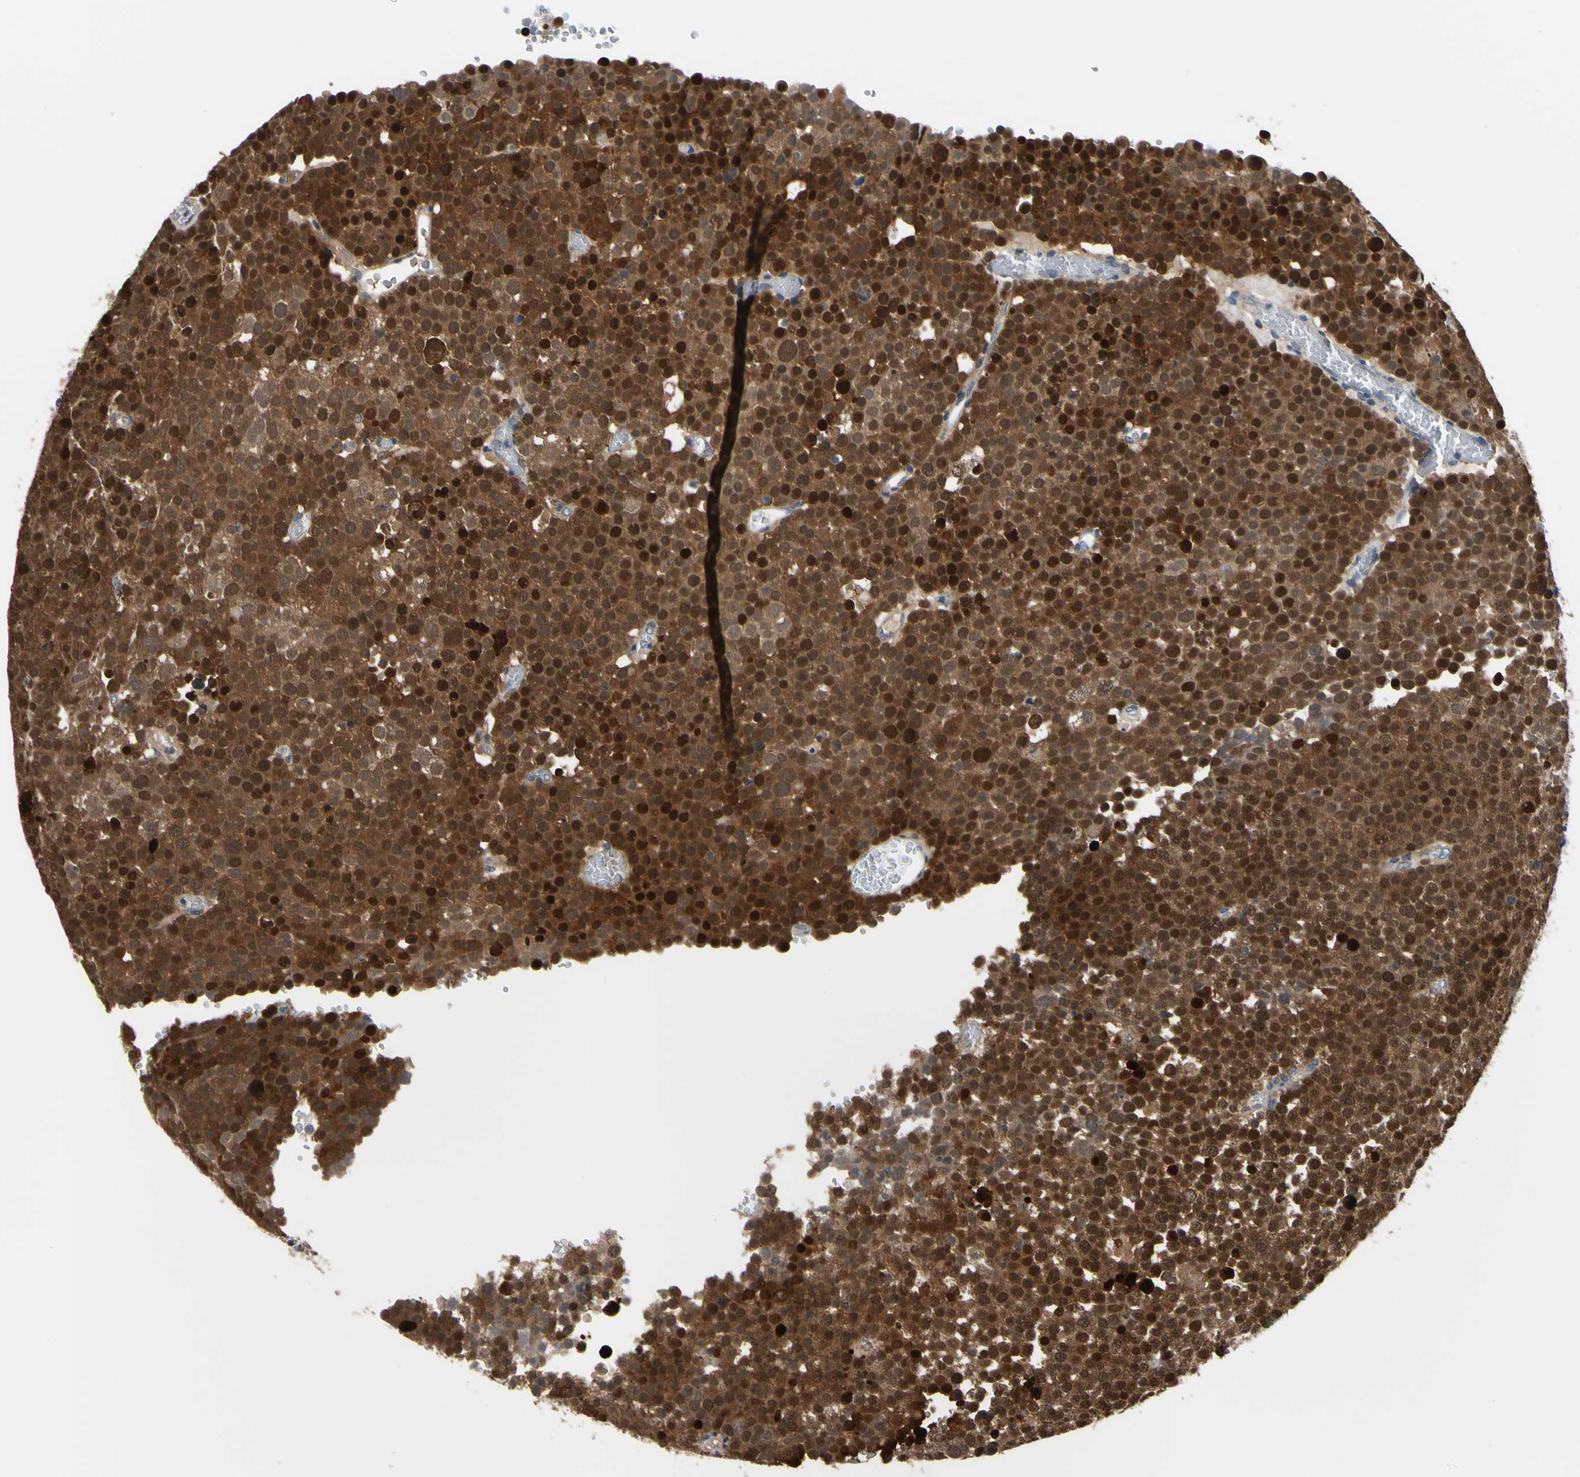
{"staining": {"intensity": "strong", "quantity": ">75%", "location": "cytoplasmic/membranous,nuclear"}, "tissue": "testis cancer", "cell_type": "Tumor cells", "image_type": "cancer", "snomed": [{"axis": "morphology", "description": "Seminoma, NOS"}, {"axis": "topography", "description": "Testis"}], "caption": "A brown stain highlights strong cytoplasmic/membranous and nuclear positivity of a protein in testis seminoma tumor cells. Ihc stains the protein of interest in brown and the nuclei are stained blue.", "gene": "HSPA4", "patient": {"sex": "male", "age": 71}}